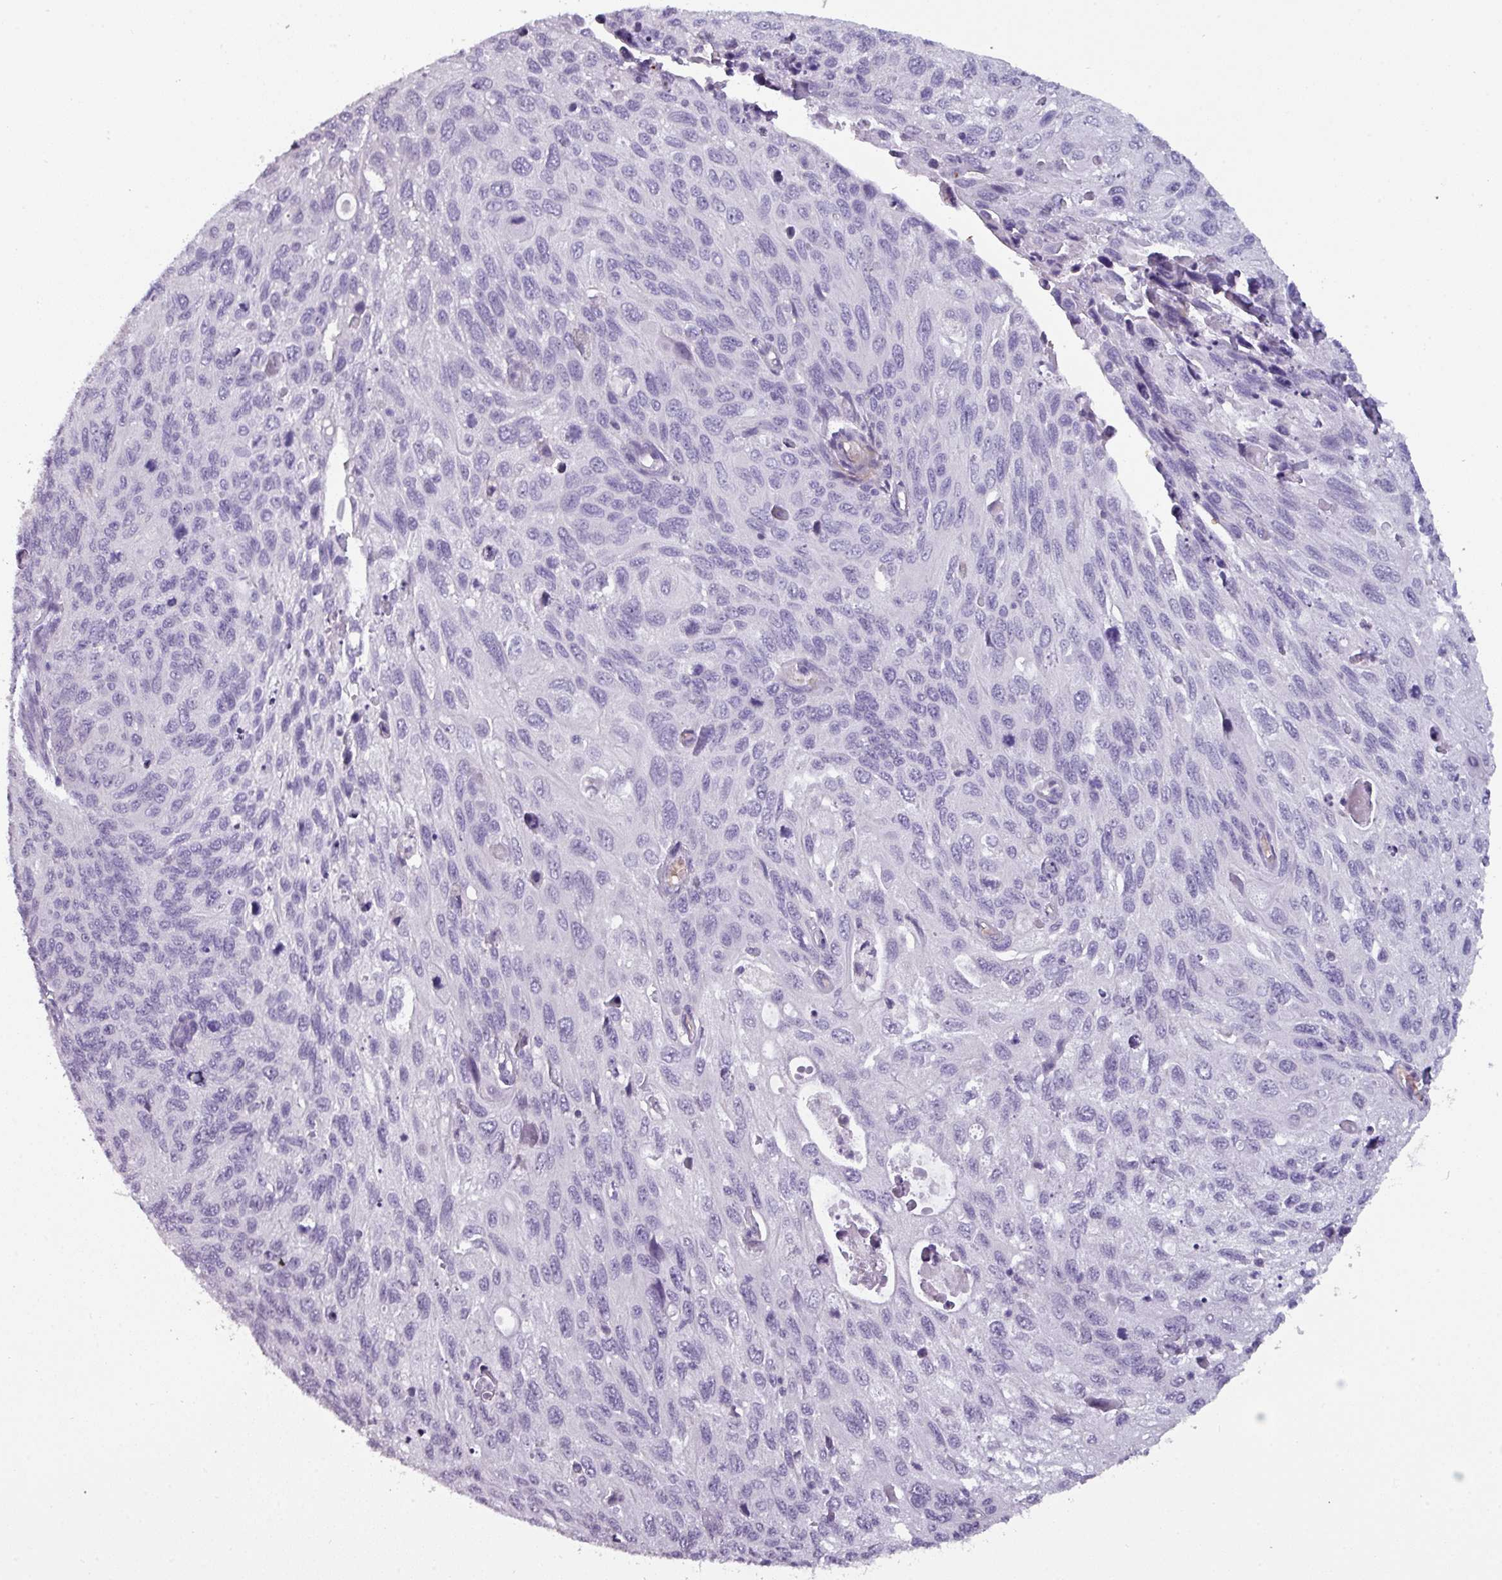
{"staining": {"intensity": "negative", "quantity": "none", "location": "none"}, "tissue": "cervical cancer", "cell_type": "Tumor cells", "image_type": "cancer", "snomed": [{"axis": "morphology", "description": "Squamous cell carcinoma, NOS"}, {"axis": "topography", "description": "Cervix"}], "caption": "This image is of cervical cancer stained with immunohistochemistry (IHC) to label a protein in brown with the nuclei are counter-stained blue. There is no positivity in tumor cells.", "gene": "AREL1", "patient": {"sex": "female", "age": 70}}